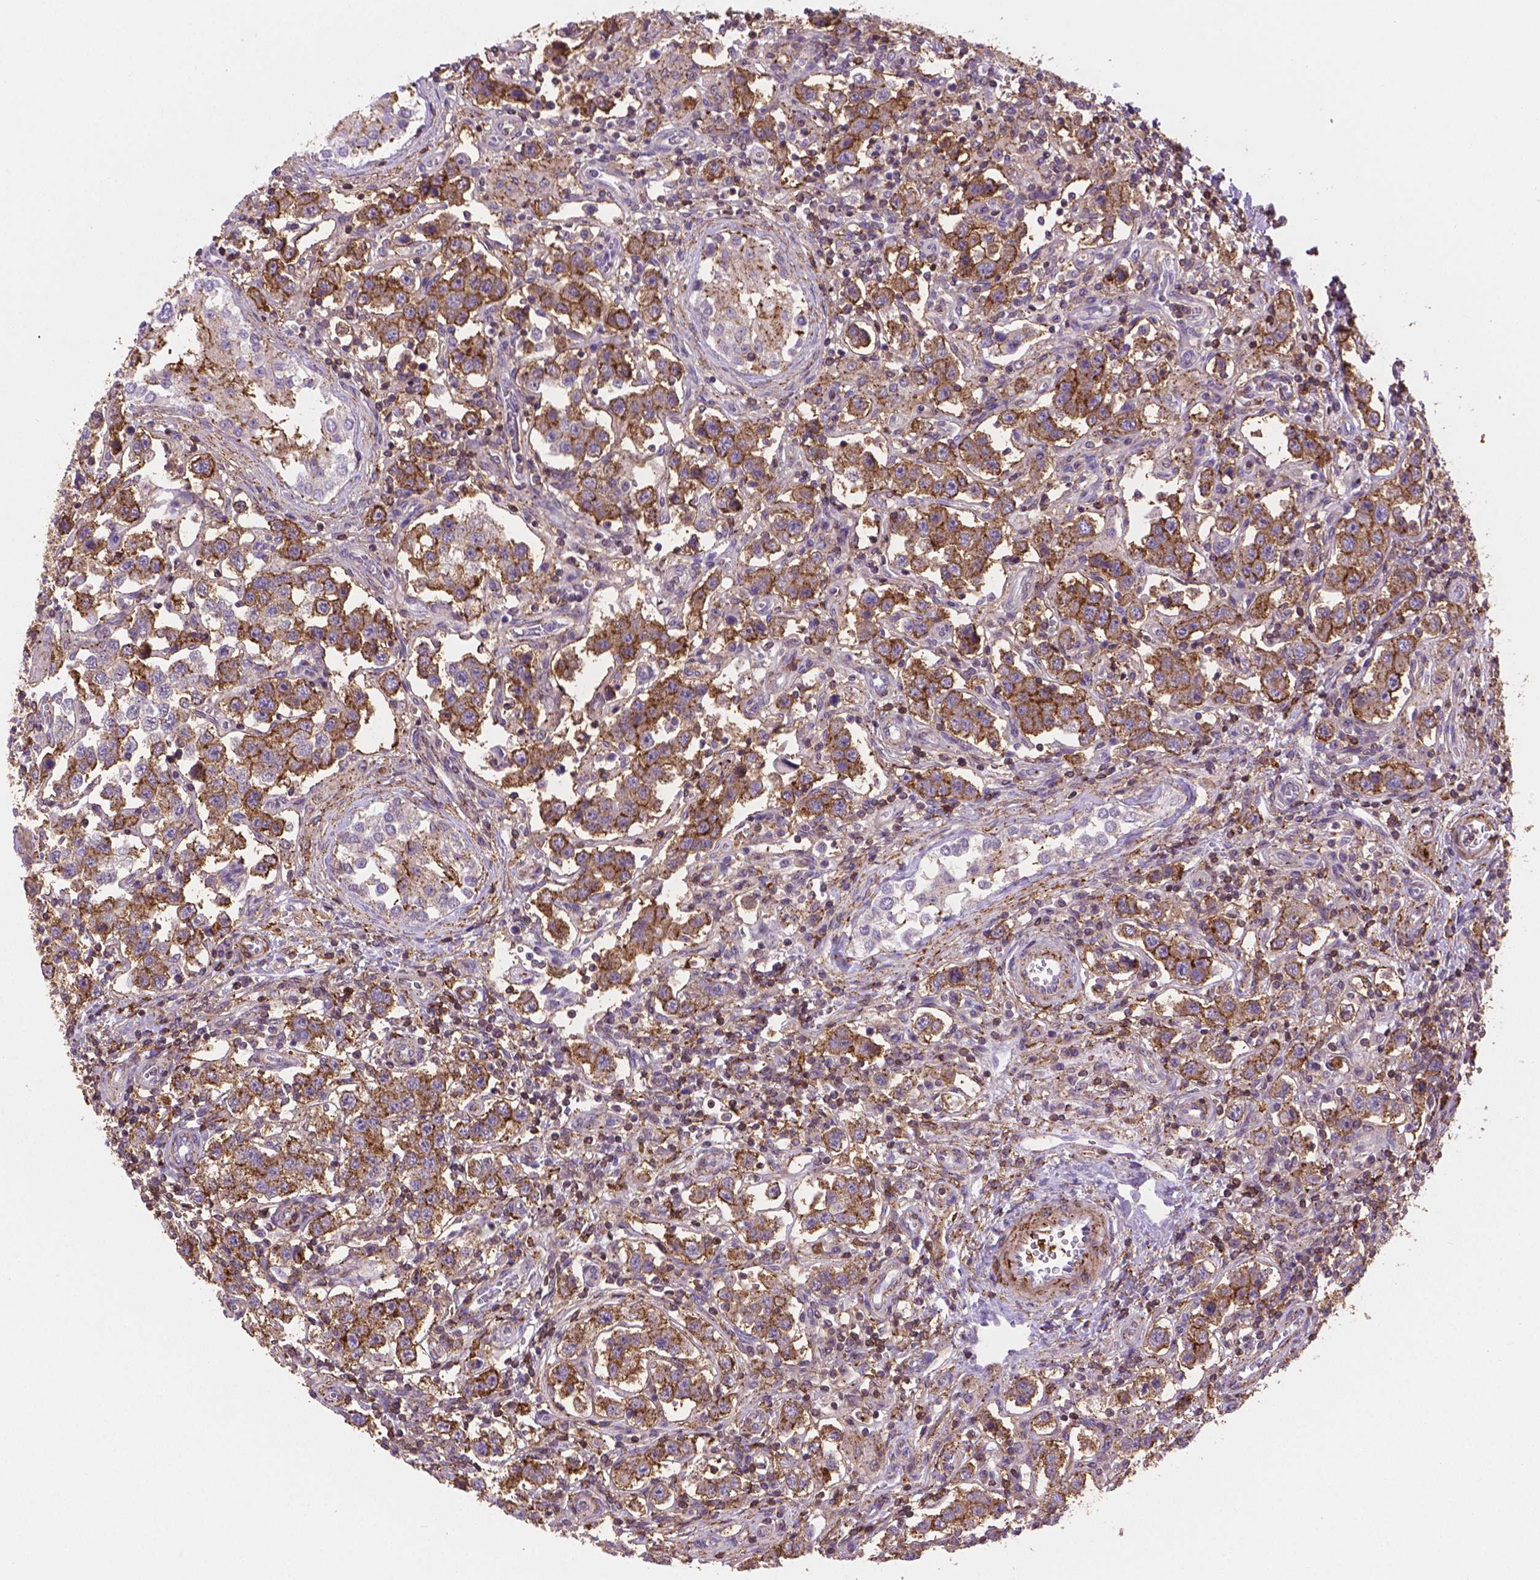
{"staining": {"intensity": "moderate", "quantity": "25%-75%", "location": "cytoplasmic/membranous"}, "tissue": "testis cancer", "cell_type": "Tumor cells", "image_type": "cancer", "snomed": [{"axis": "morphology", "description": "Seminoma, NOS"}, {"axis": "topography", "description": "Testis"}], "caption": "This micrograph reveals IHC staining of testis cancer, with medium moderate cytoplasmic/membranous staining in about 25%-75% of tumor cells.", "gene": "ACAD10", "patient": {"sex": "male", "age": 37}}